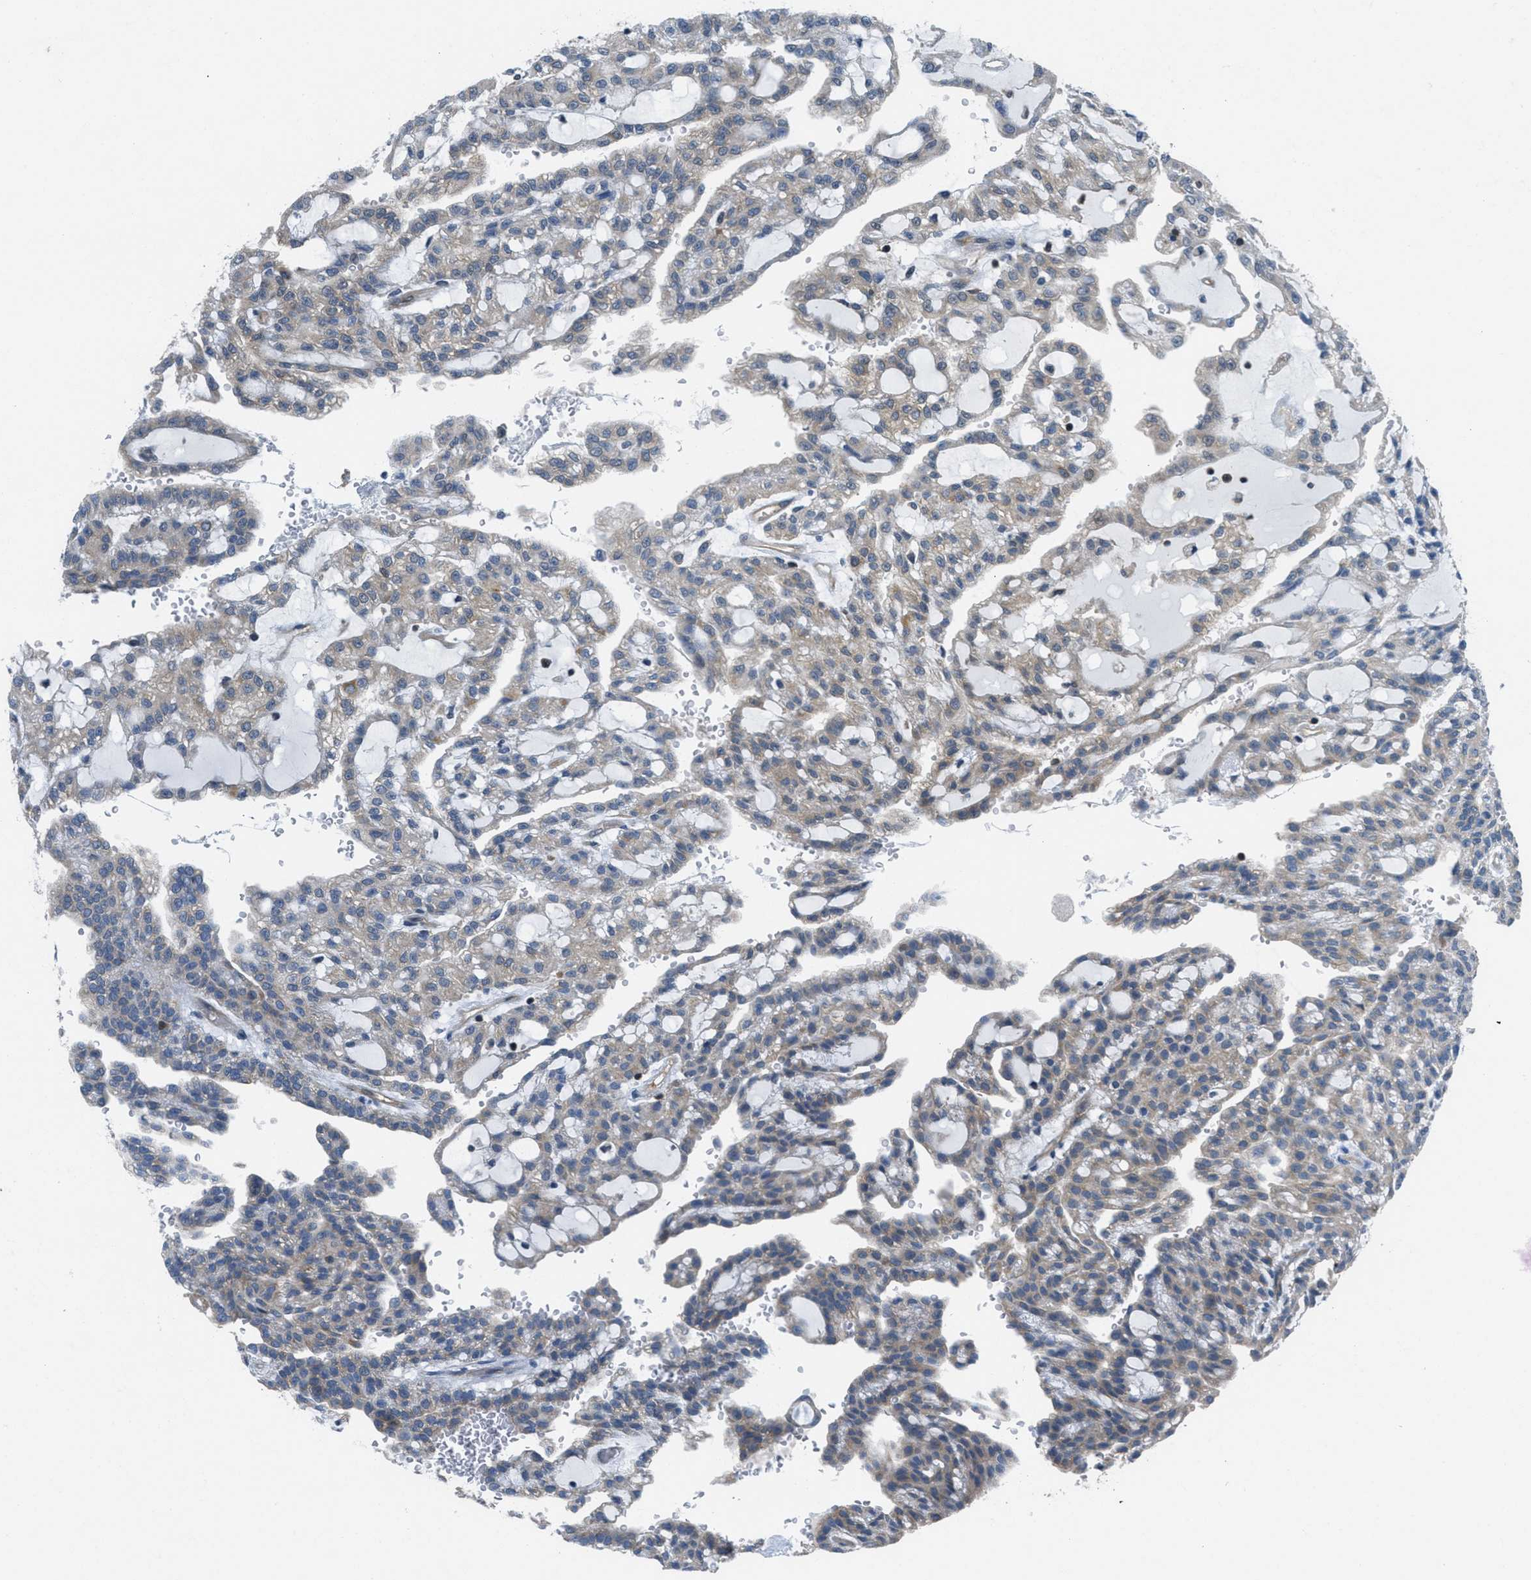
{"staining": {"intensity": "moderate", "quantity": "<25%", "location": "cytoplasmic/membranous"}, "tissue": "renal cancer", "cell_type": "Tumor cells", "image_type": "cancer", "snomed": [{"axis": "morphology", "description": "Adenocarcinoma, NOS"}, {"axis": "topography", "description": "Kidney"}], "caption": "Human renal cancer (adenocarcinoma) stained with a protein marker exhibits moderate staining in tumor cells.", "gene": "PIP5K1C", "patient": {"sex": "male", "age": 63}}